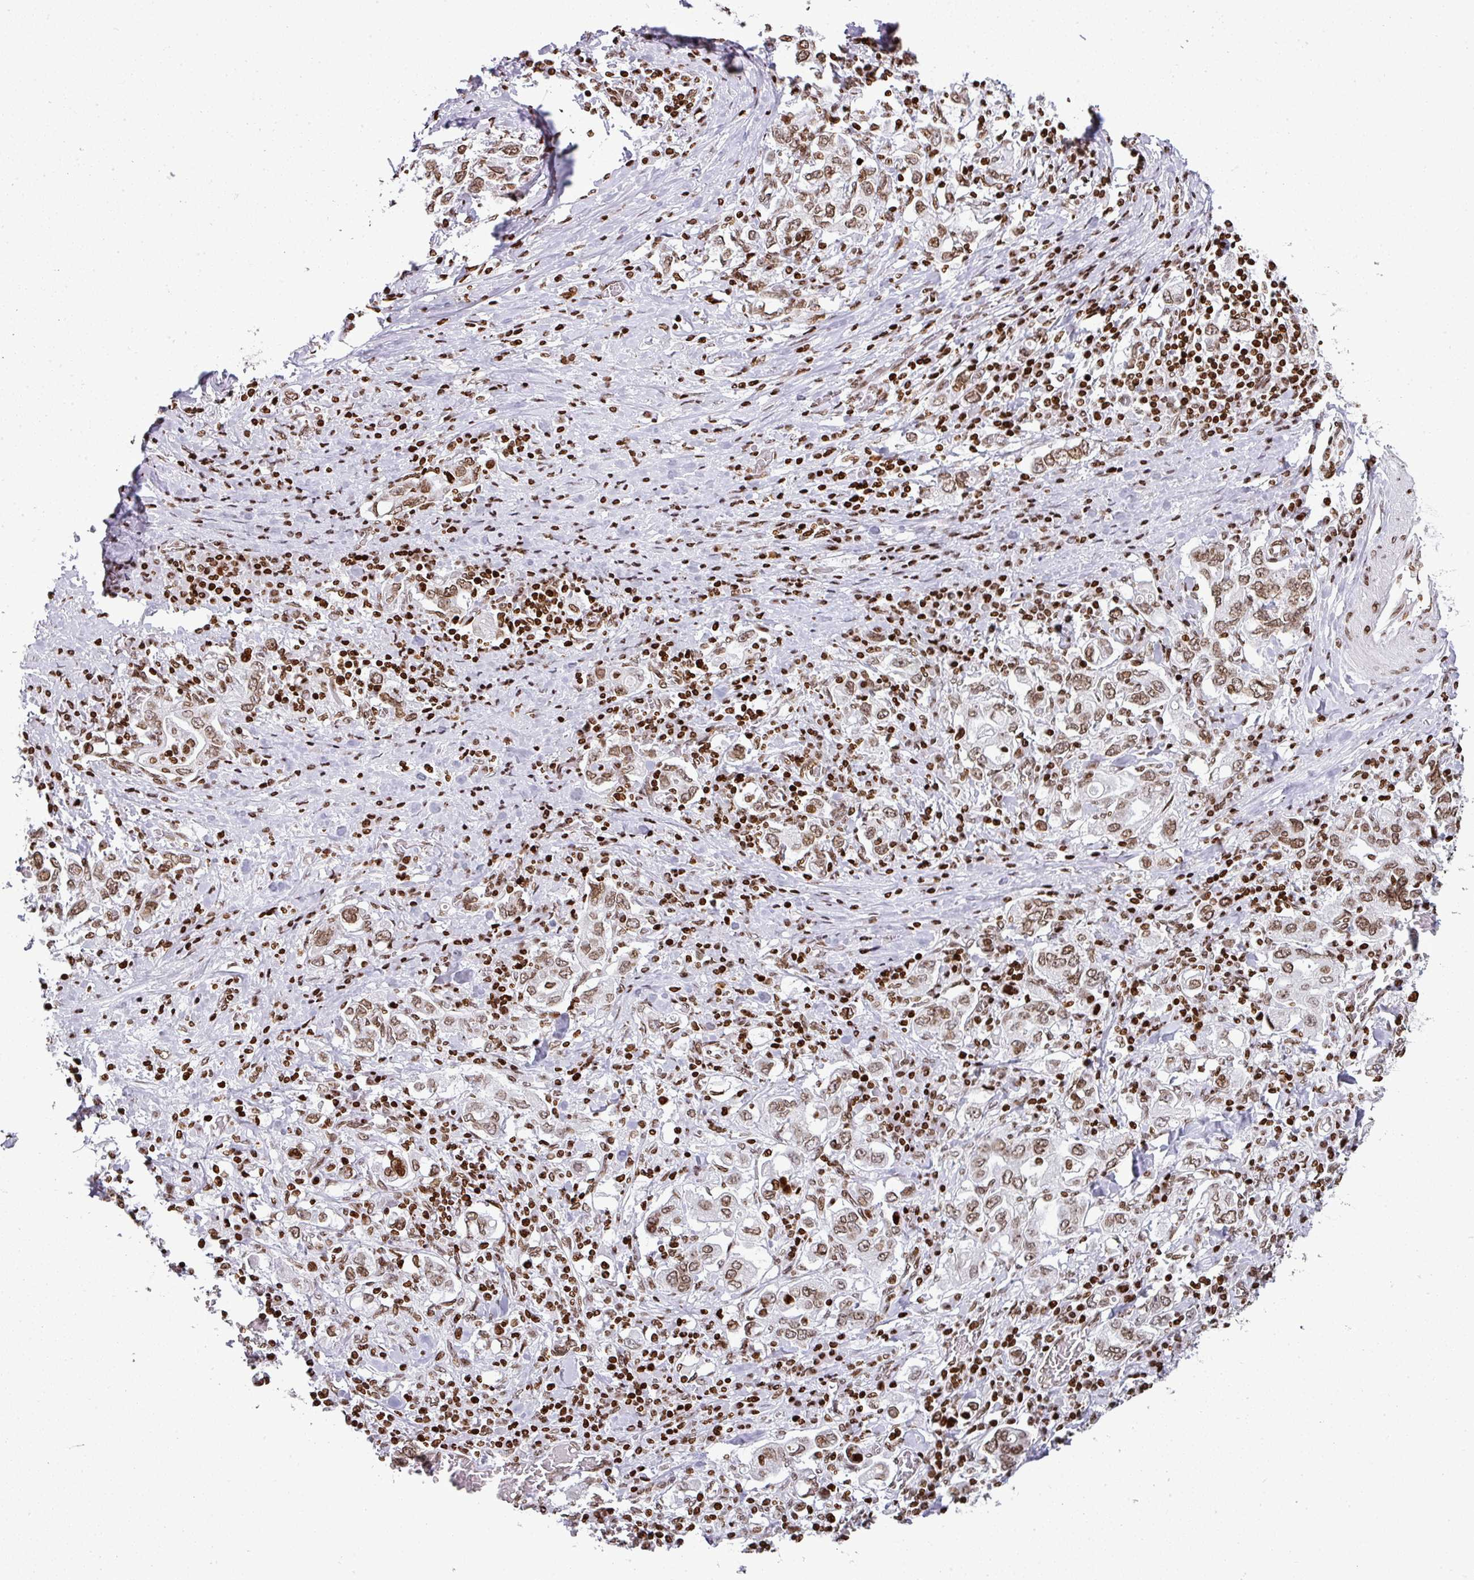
{"staining": {"intensity": "moderate", "quantity": ">75%", "location": "nuclear"}, "tissue": "stomach cancer", "cell_type": "Tumor cells", "image_type": "cancer", "snomed": [{"axis": "morphology", "description": "Adenocarcinoma, NOS"}, {"axis": "topography", "description": "Stomach, upper"}, {"axis": "topography", "description": "Stomach"}], "caption": "Moderate nuclear positivity is present in approximately >75% of tumor cells in stomach cancer.", "gene": "RASL11A", "patient": {"sex": "male", "age": 62}}